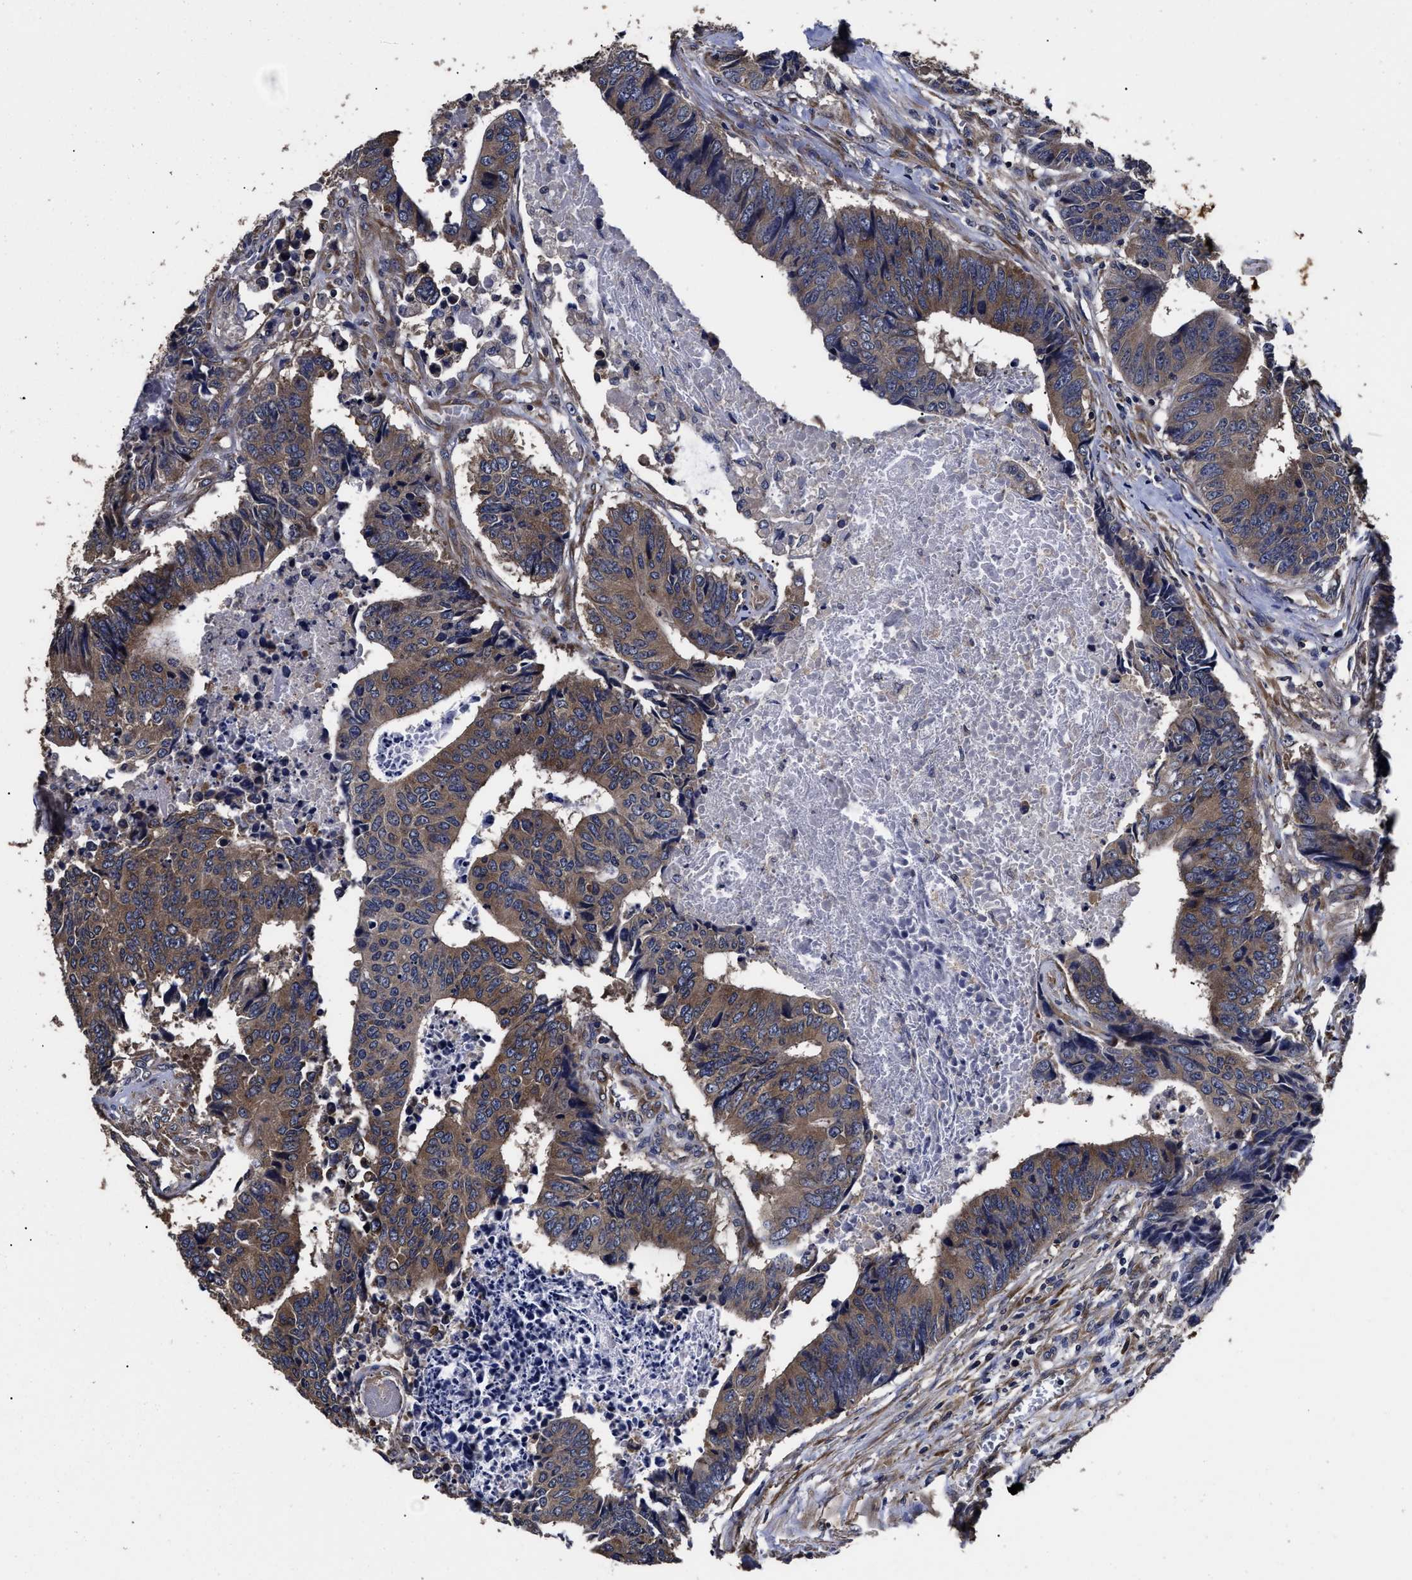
{"staining": {"intensity": "moderate", "quantity": ">75%", "location": "cytoplasmic/membranous"}, "tissue": "colorectal cancer", "cell_type": "Tumor cells", "image_type": "cancer", "snomed": [{"axis": "morphology", "description": "Adenocarcinoma, NOS"}, {"axis": "topography", "description": "Rectum"}], "caption": "Immunohistochemical staining of human colorectal adenocarcinoma shows medium levels of moderate cytoplasmic/membranous expression in approximately >75% of tumor cells.", "gene": "AVEN", "patient": {"sex": "male", "age": 84}}